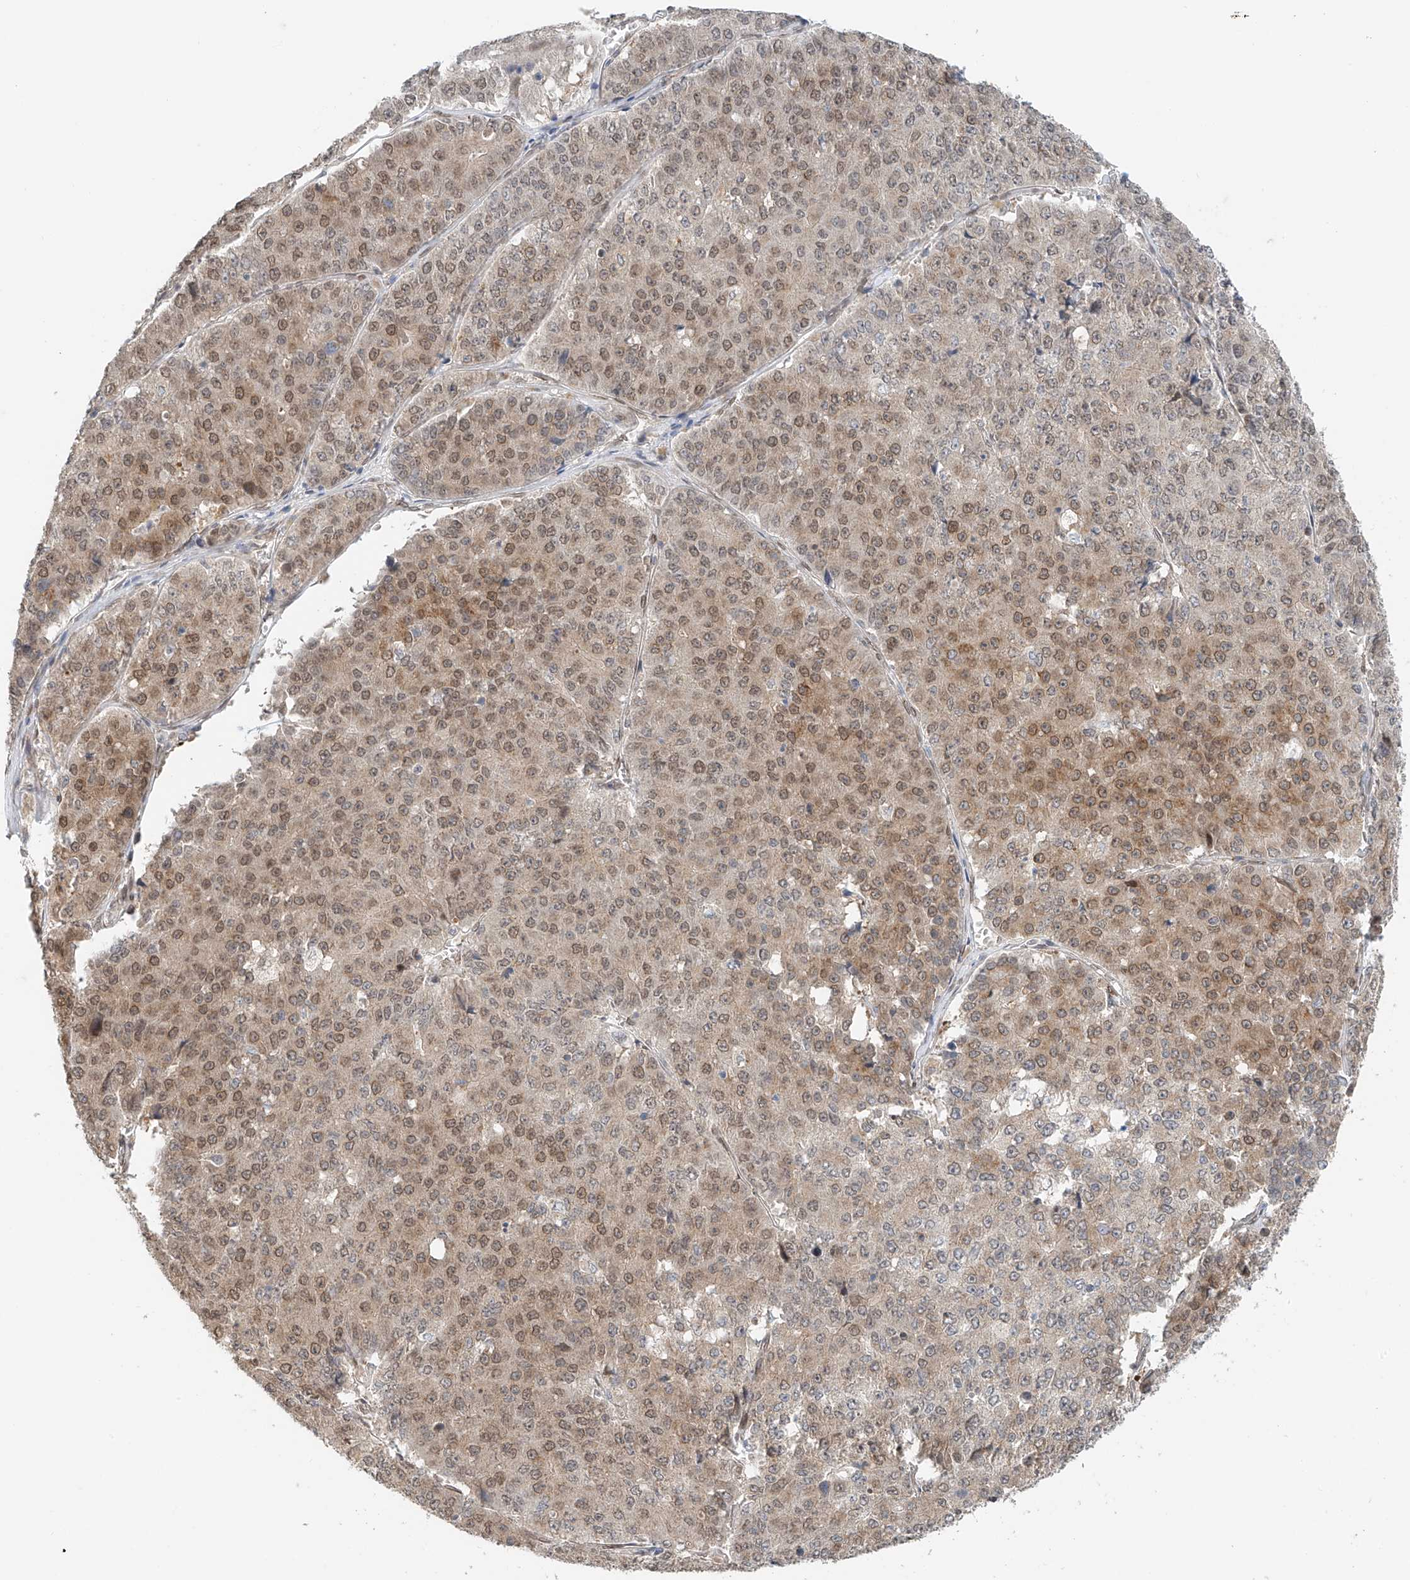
{"staining": {"intensity": "moderate", "quantity": "25%-75%", "location": "cytoplasmic/membranous,nuclear"}, "tissue": "pancreatic cancer", "cell_type": "Tumor cells", "image_type": "cancer", "snomed": [{"axis": "morphology", "description": "Adenocarcinoma, NOS"}, {"axis": "topography", "description": "Pancreas"}], "caption": "Immunohistochemistry of human pancreatic adenocarcinoma reveals medium levels of moderate cytoplasmic/membranous and nuclear positivity in approximately 25%-75% of tumor cells.", "gene": "STARD9", "patient": {"sex": "male", "age": 50}}